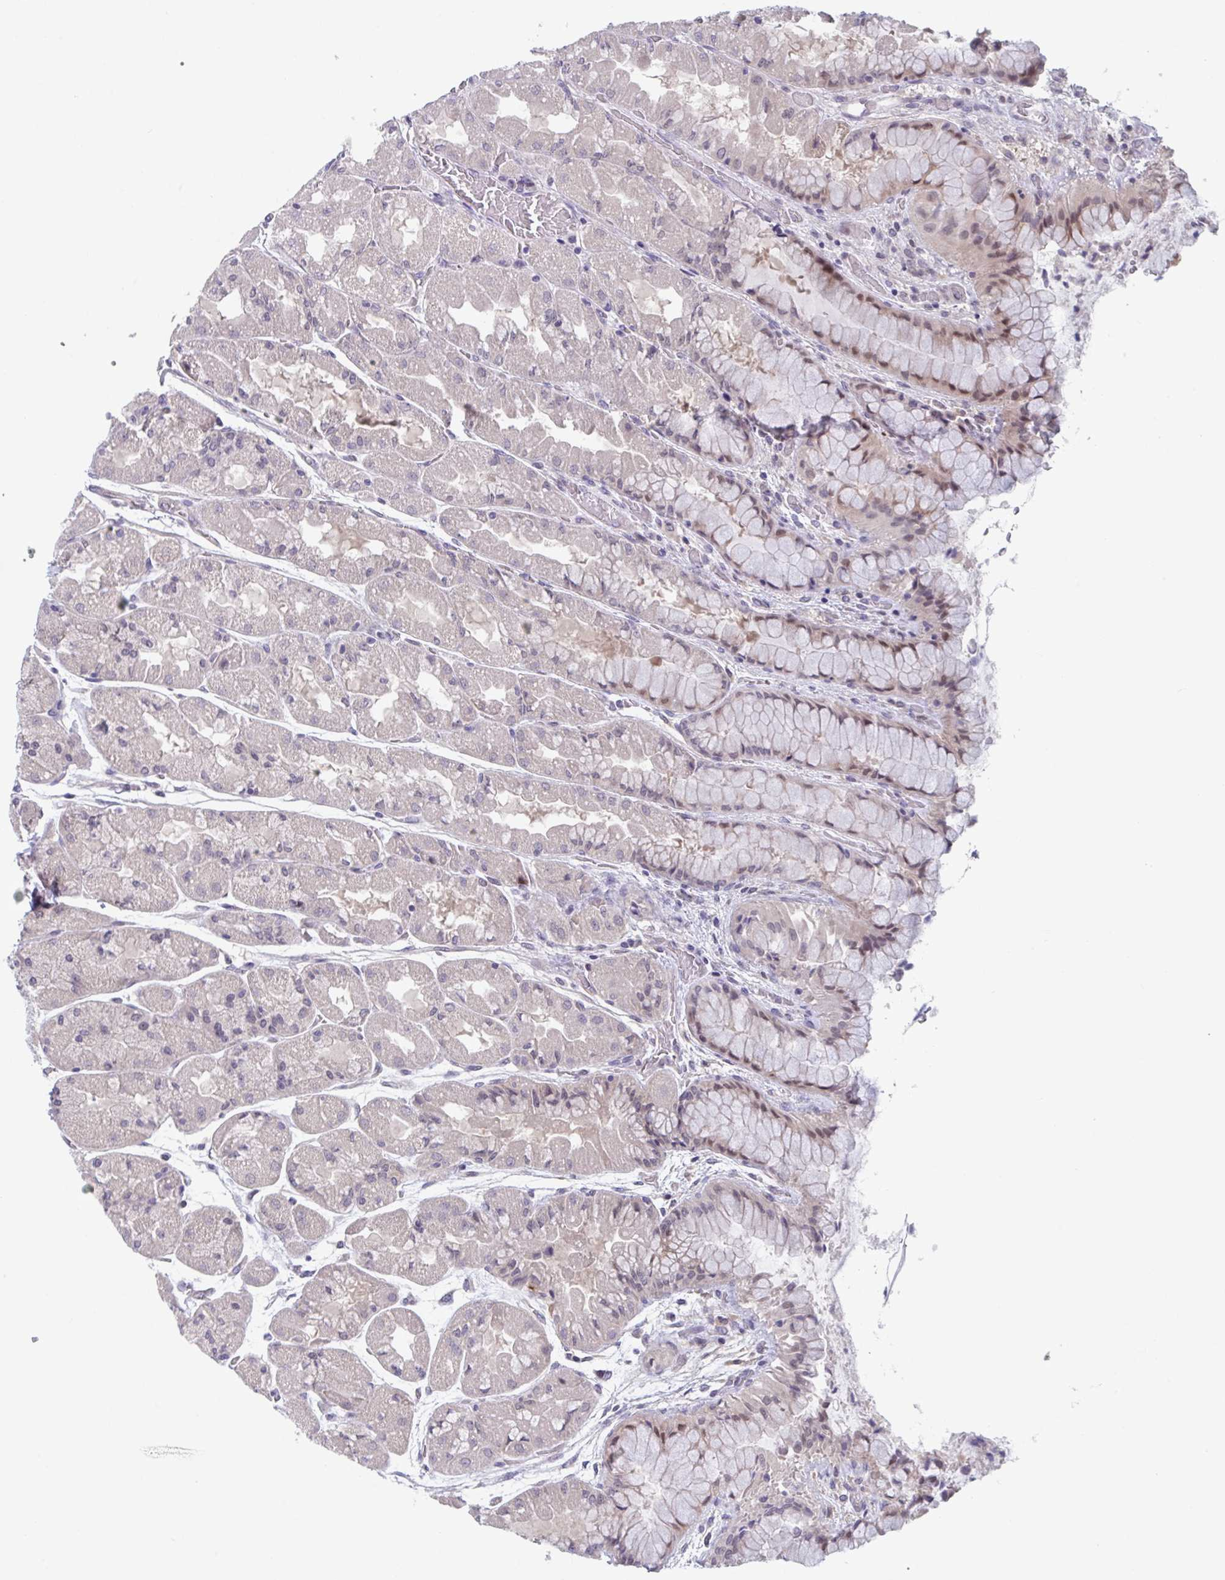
{"staining": {"intensity": "moderate", "quantity": "<25%", "location": "nuclear"}, "tissue": "stomach", "cell_type": "Glandular cells", "image_type": "normal", "snomed": [{"axis": "morphology", "description": "Normal tissue, NOS"}, {"axis": "topography", "description": "Stomach"}], "caption": "Immunohistochemistry of normal human stomach exhibits low levels of moderate nuclear staining in about <25% of glandular cells. (Stains: DAB in brown, nuclei in blue, Microscopy: brightfield microscopy at high magnification).", "gene": "RIOK1", "patient": {"sex": "female", "age": 61}}